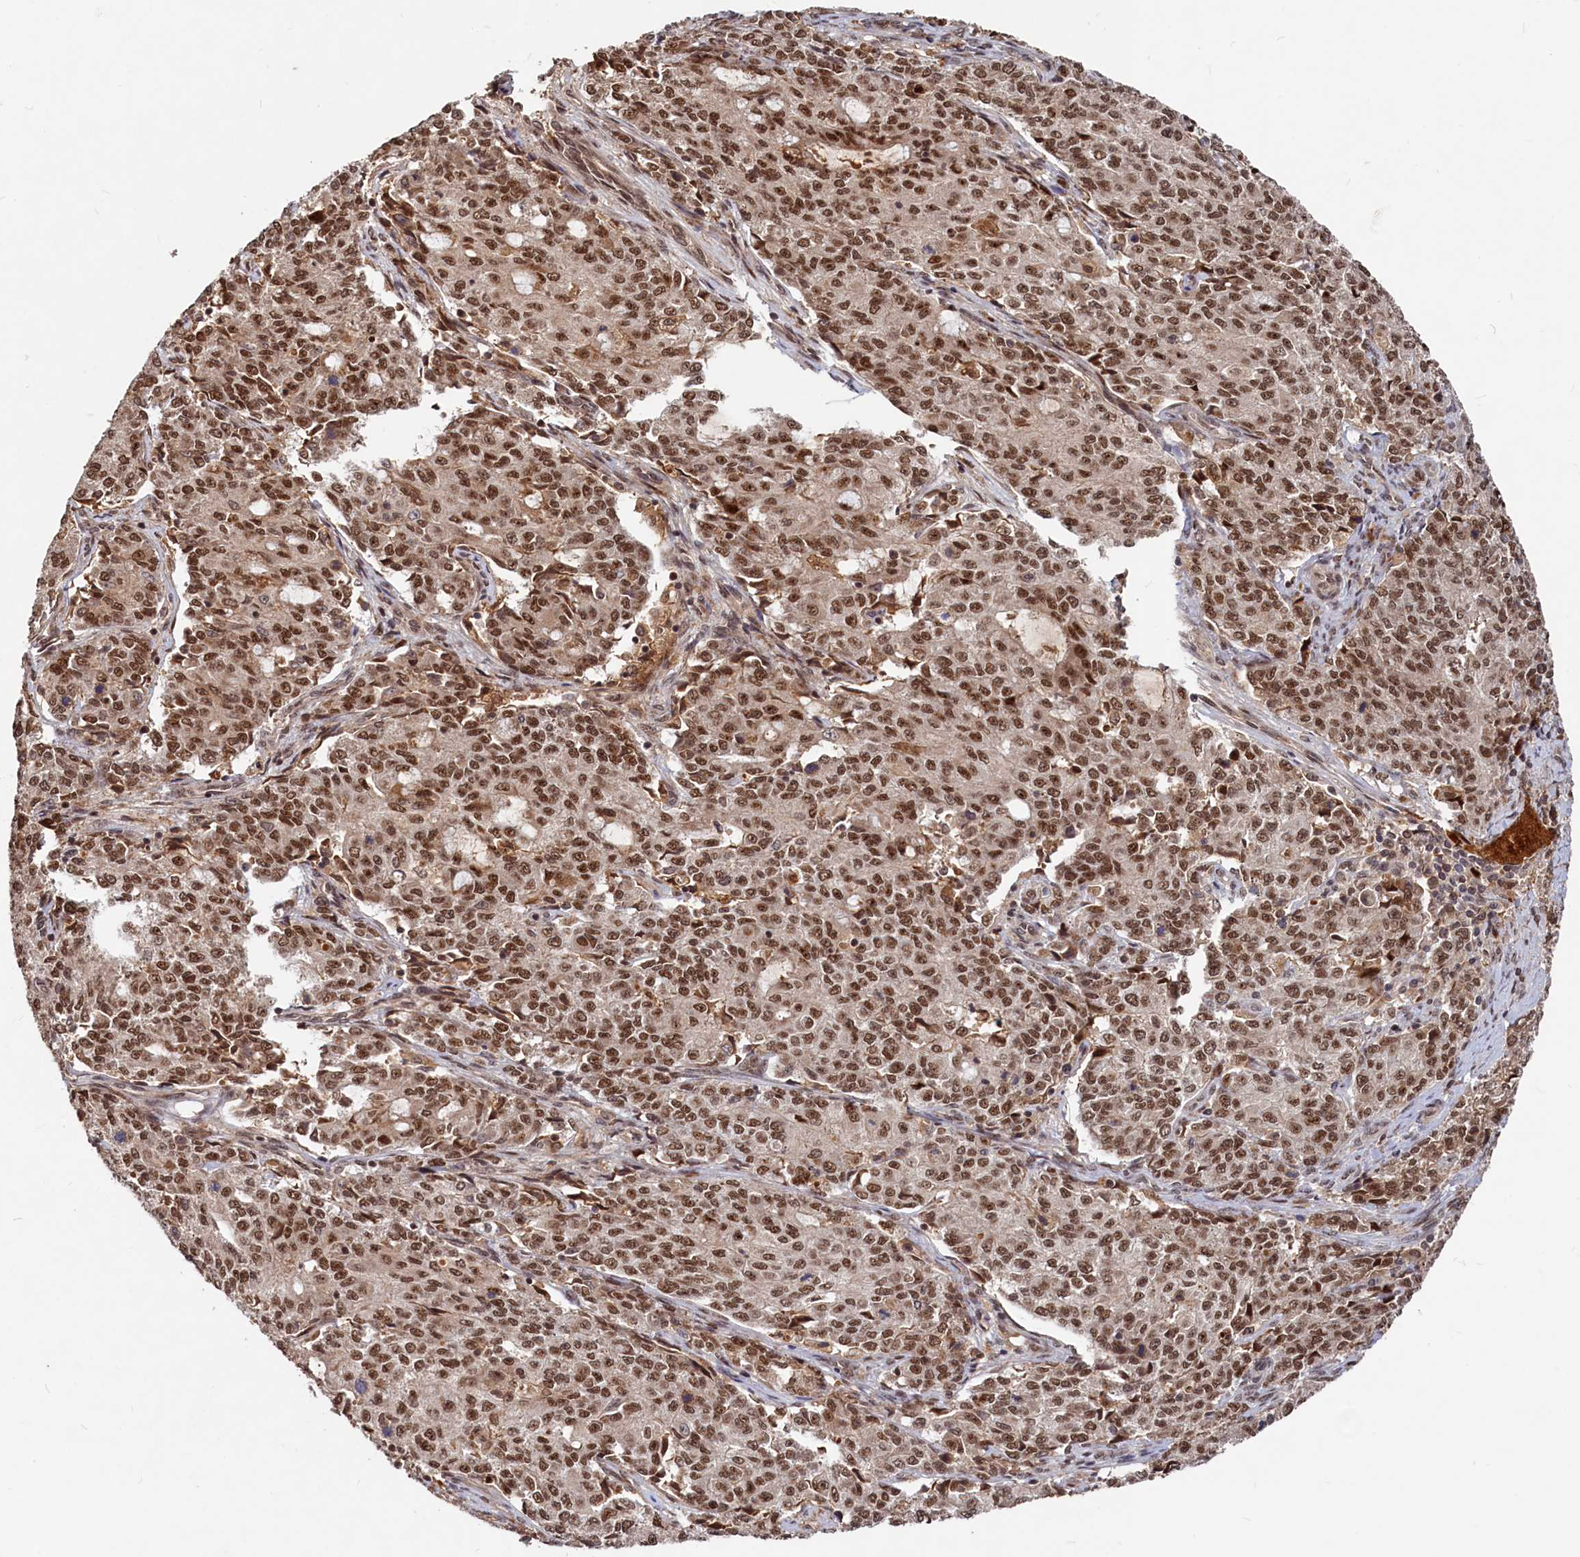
{"staining": {"intensity": "strong", "quantity": "25%-75%", "location": "nuclear"}, "tissue": "endometrial cancer", "cell_type": "Tumor cells", "image_type": "cancer", "snomed": [{"axis": "morphology", "description": "Adenocarcinoma, NOS"}, {"axis": "topography", "description": "Endometrium"}], "caption": "DAB immunohistochemical staining of human endometrial adenocarcinoma reveals strong nuclear protein staining in approximately 25%-75% of tumor cells.", "gene": "TRAPPC4", "patient": {"sex": "female", "age": 50}}